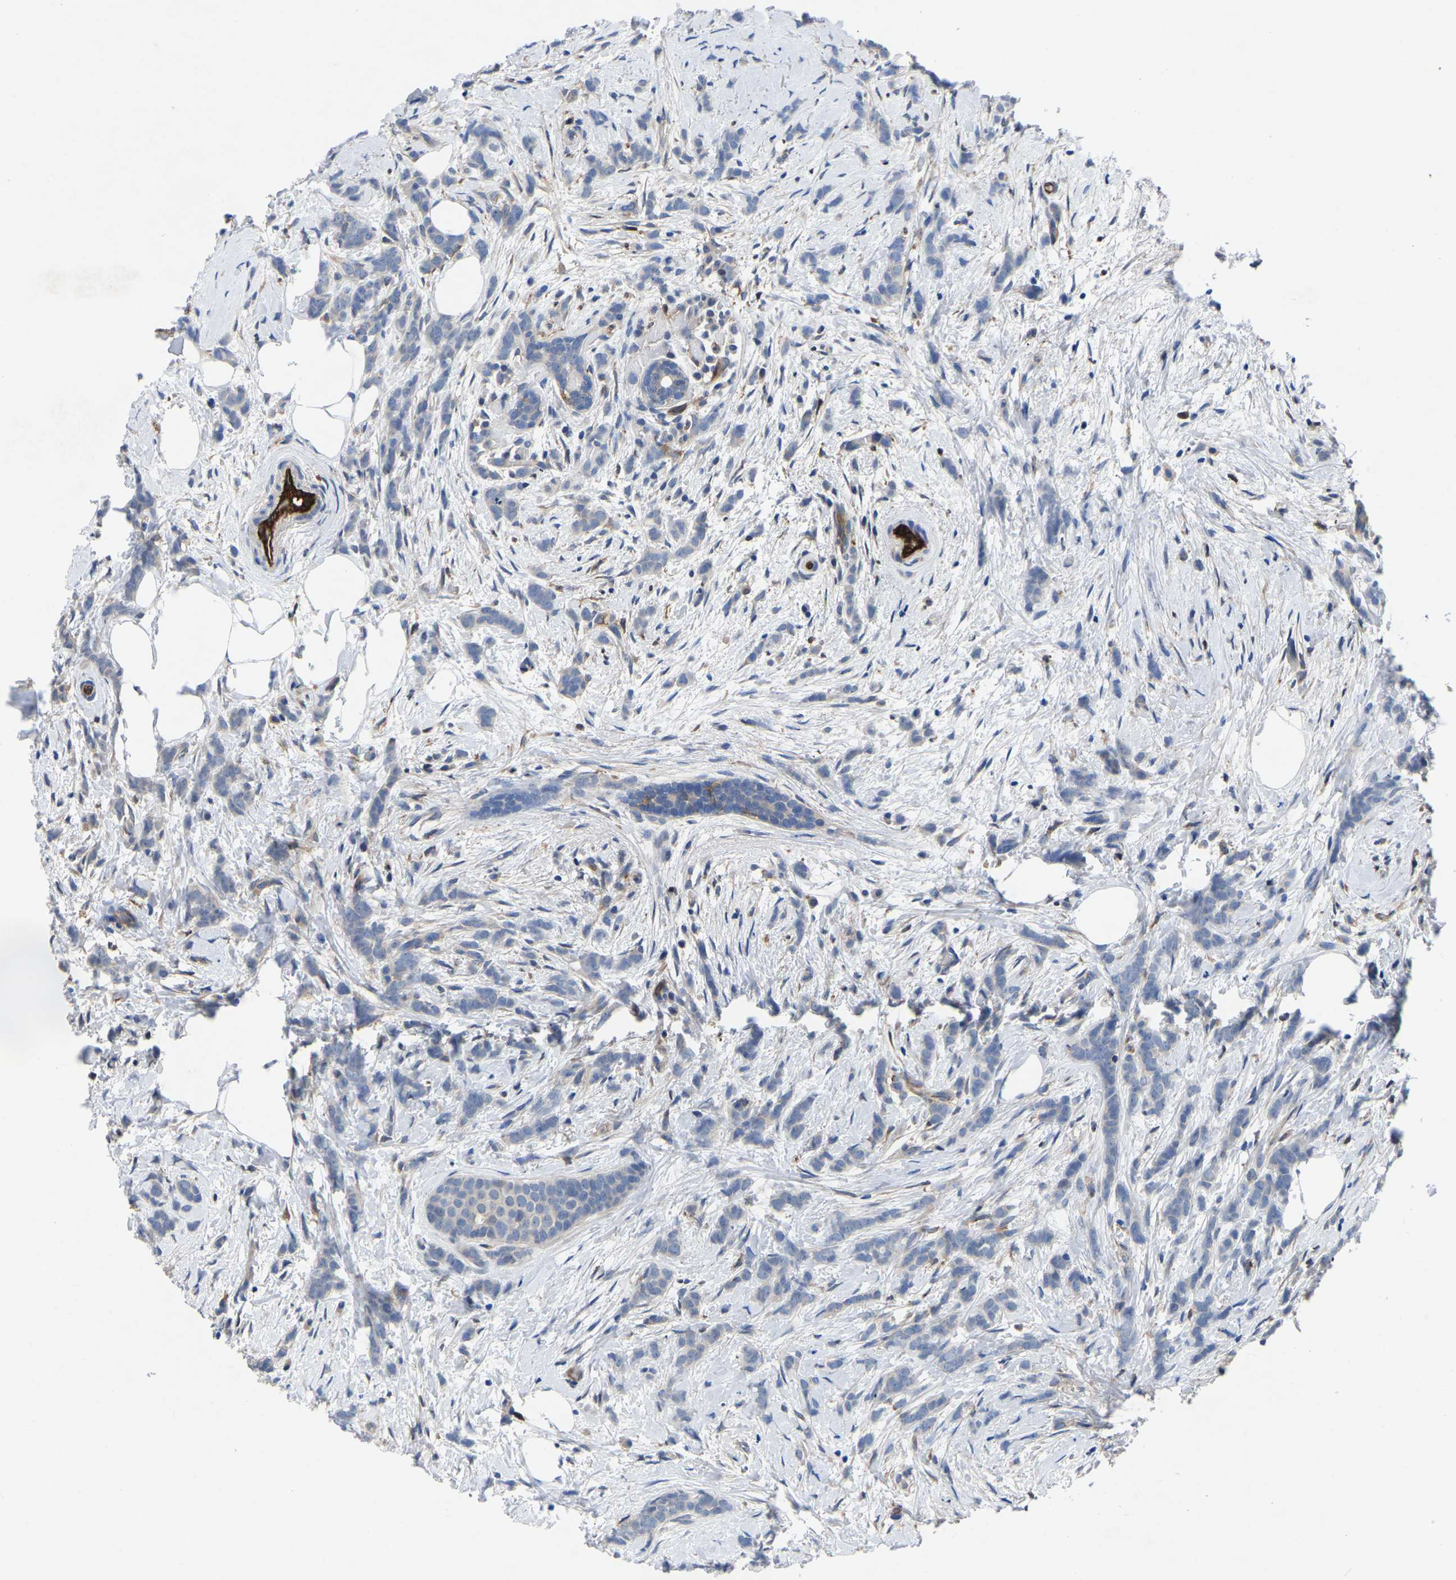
{"staining": {"intensity": "negative", "quantity": "none", "location": "none"}, "tissue": "breast cancer", "cell_type": "Tumor cells", "image_type": "cancer", "snomed": [{"axis": "morphology", "description": "Lobular carcinoma, in situ"}, {"axis": "morphology", "description": "Lobular carcinoma"}, {"axis": "topography", "description": "Breast"}], "caption": "Photomicrograph shows no significant protein positivity in tumor cells of breast cancer. The staining was performed using DAB (3,3'-diaminobenzidine) to visualize the protein expression in brown, while the nuclei were stained in blue with hematoxylin (Magnification: 20x).", "gene": "ATG2B", "patient": {"sex": "female", "age": 41}}